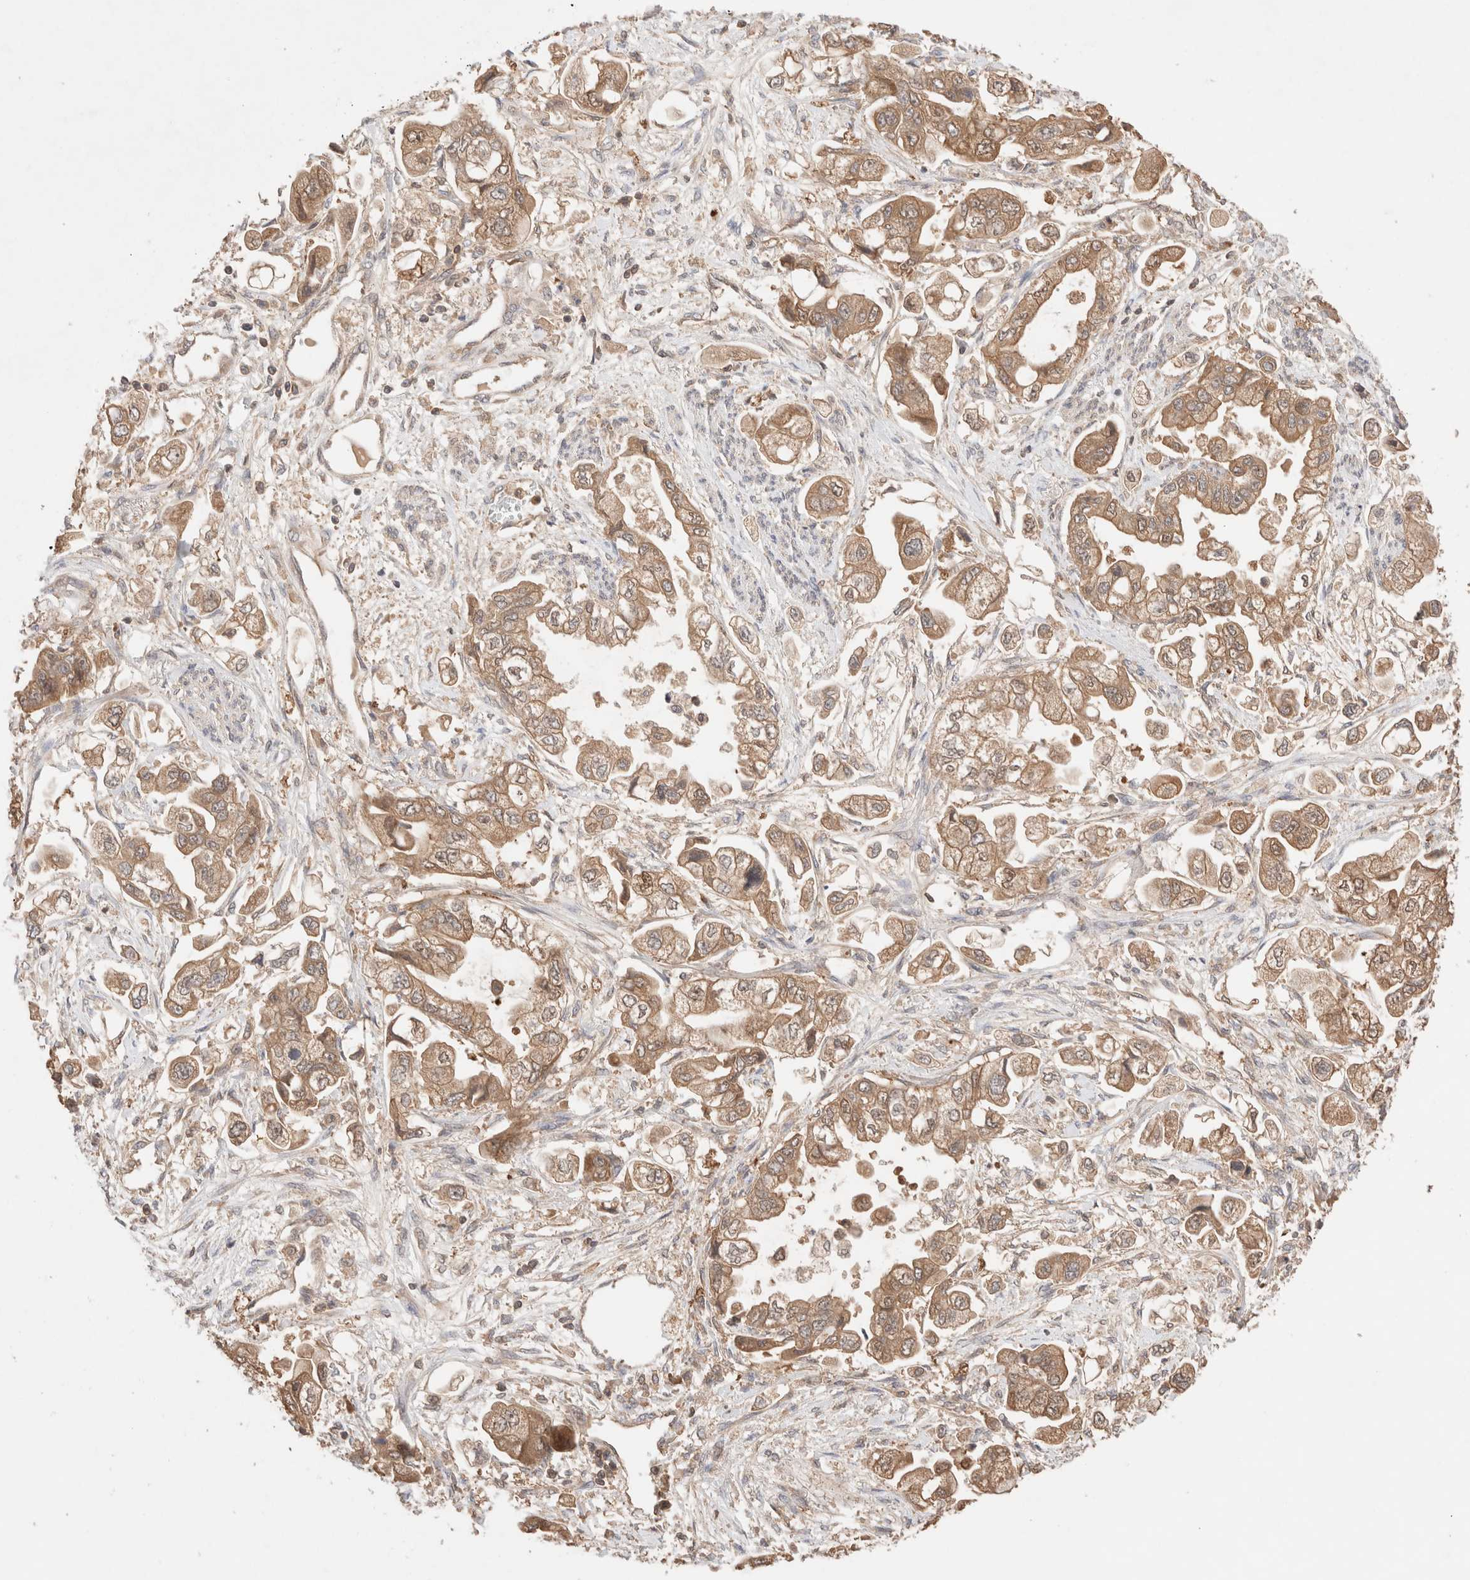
{"staining": {"intensity": "moderate", "quantity": ">75%", "location": "cytoplasmic/membranous"}, "tissue": "stomach cancer", "cell_type": "Tumor cells", "image_type": "cancer", "snomed": [{"axis": "morphology", "description": "Adenocarcinoma, NOS"}, {"axis": "topography", "description": "Stomach"}], "caption": "Human stomach adenocarcinoma stained with a protein marker exhibits moderate staining in tumor cells.", "gene": "CARNMT1", "patient": {"sex": "male", "age": 62}}